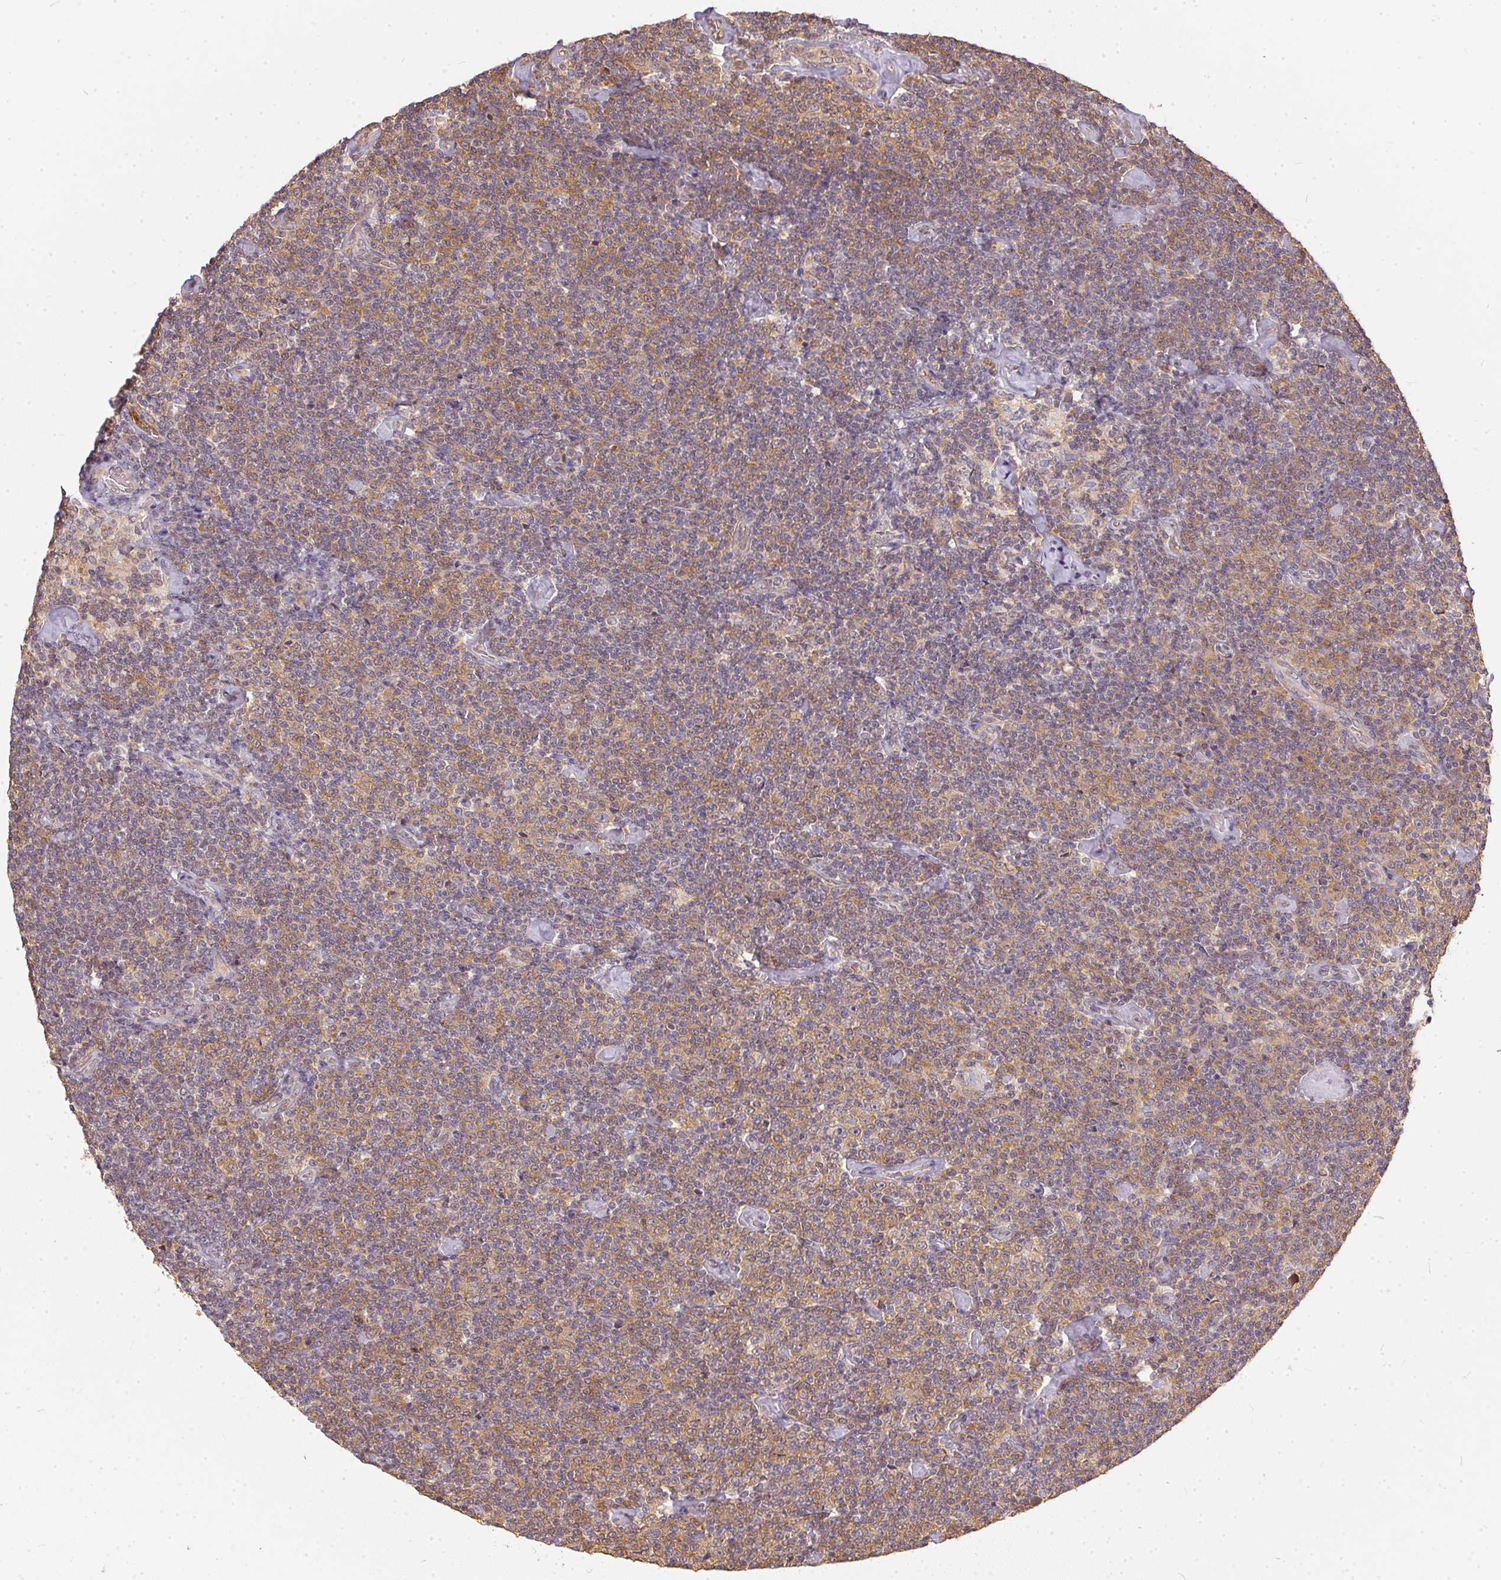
{"staining": {"intensity": "weak", "quantity": "25%-75%", "location": "cytoplasmic/membranous"}, "tissue": "lymphoma", "cell_type": "Tumor cells", "image_type": "cancer", "snomed": [{"axis": "morphology", "description": "Malignant lymphoma, non-Hodgkin's type, Low grade"}, {"axis": "topography", "description": "Lymph node"}], "caption": "Protein expression by immunohistochemistry exhibits weak cytoplasmic/membranous expression in about 25%-75% of tumor cells in lymphoma.", "gene": "BLMH", "patient": {"sex": "male", "age": 81}}